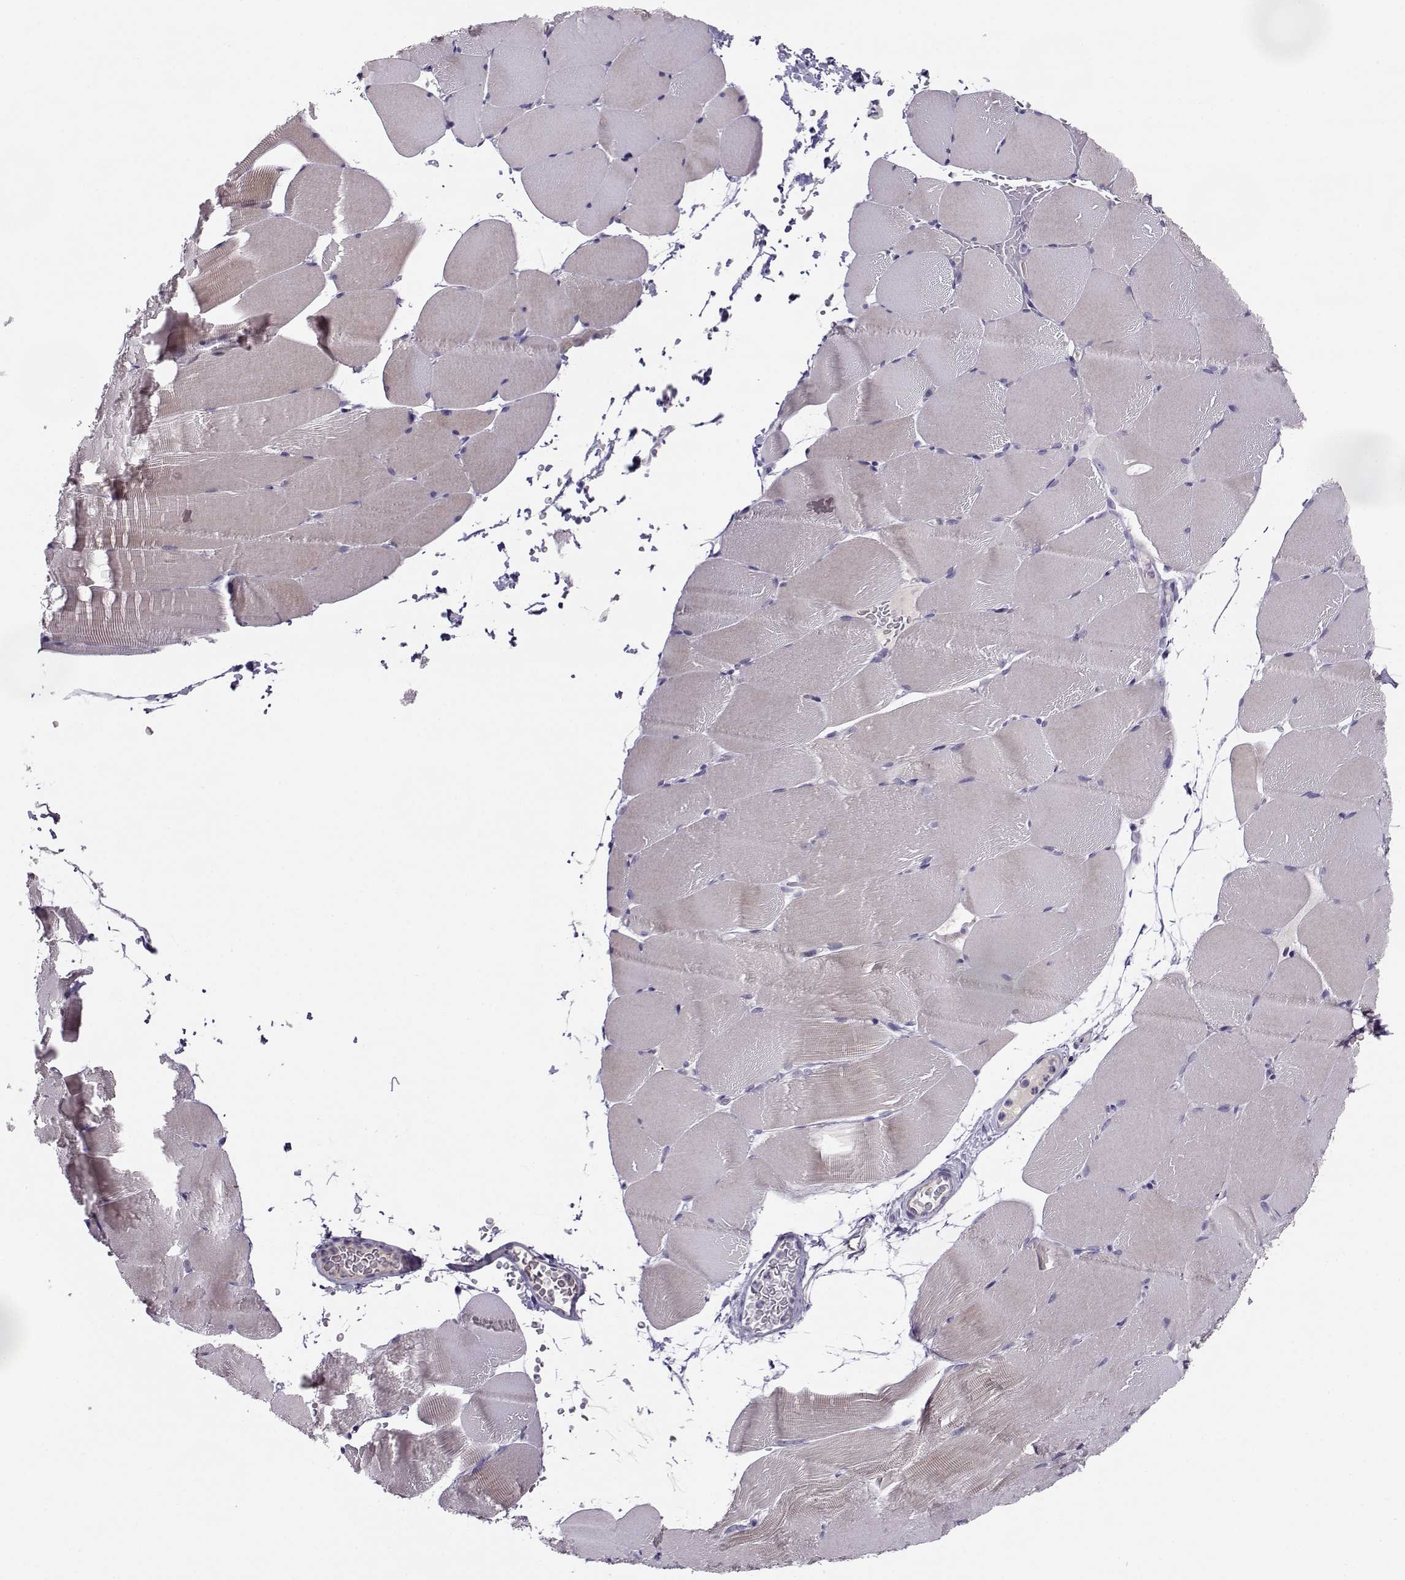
{"staining": {"intensity": "negative", "quantity": "none", "location": "none"}, "tissue": "skeletal muscle", "cell_type": "Myocytes", "image_type": "normal", "snomed": [{"axis": "morphology", "description": "Normal tissue, NOS"}, {"axis": "topography", "description": "Skeletal muscle"}], "caption": "This photomicrograph is of normal skeletal muscle stained with immunohistochemistry to label a protein in brown with the nuclei are counter-stained blue. There is no positivity in myocytes.", "gene": "CFAP77", "patient": {"sex": "female", "age": 37}}